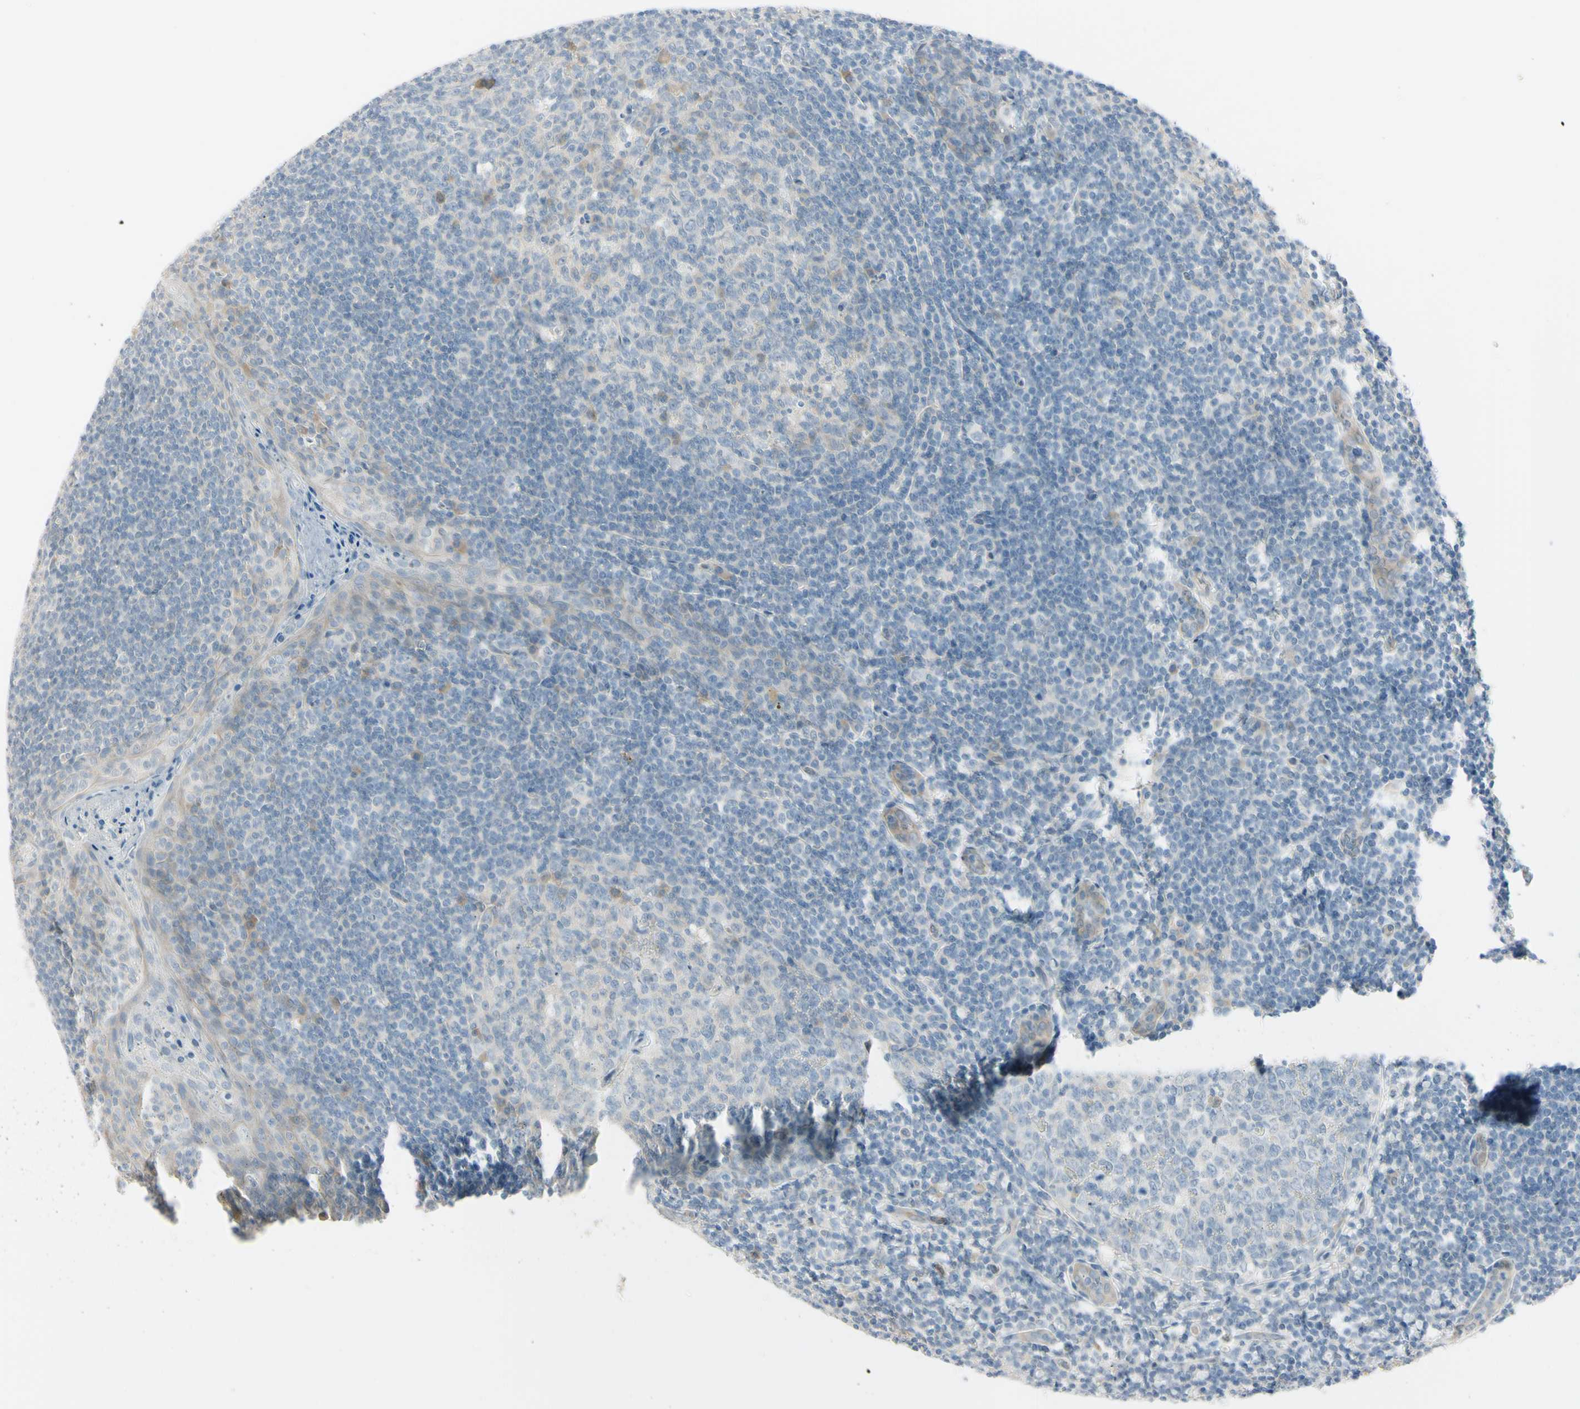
{"staining": {"intensity": "negative", "quantity": "none", "location": "none"}, "tissue": "tonsil", "cell_type": "Germinal center cells", "image_type": "normal", "snomed": [{"axis": "morphology", "description": "Normal tissue, NOS"}, {"axis": "topography", "description": "Tonsil"}], "caption": "Histopathology image shows no significant protein positivity in germinal center cells of benign tonsil.", "gene": "ASB9", "patient": {"sex": "male", "age": 31}}